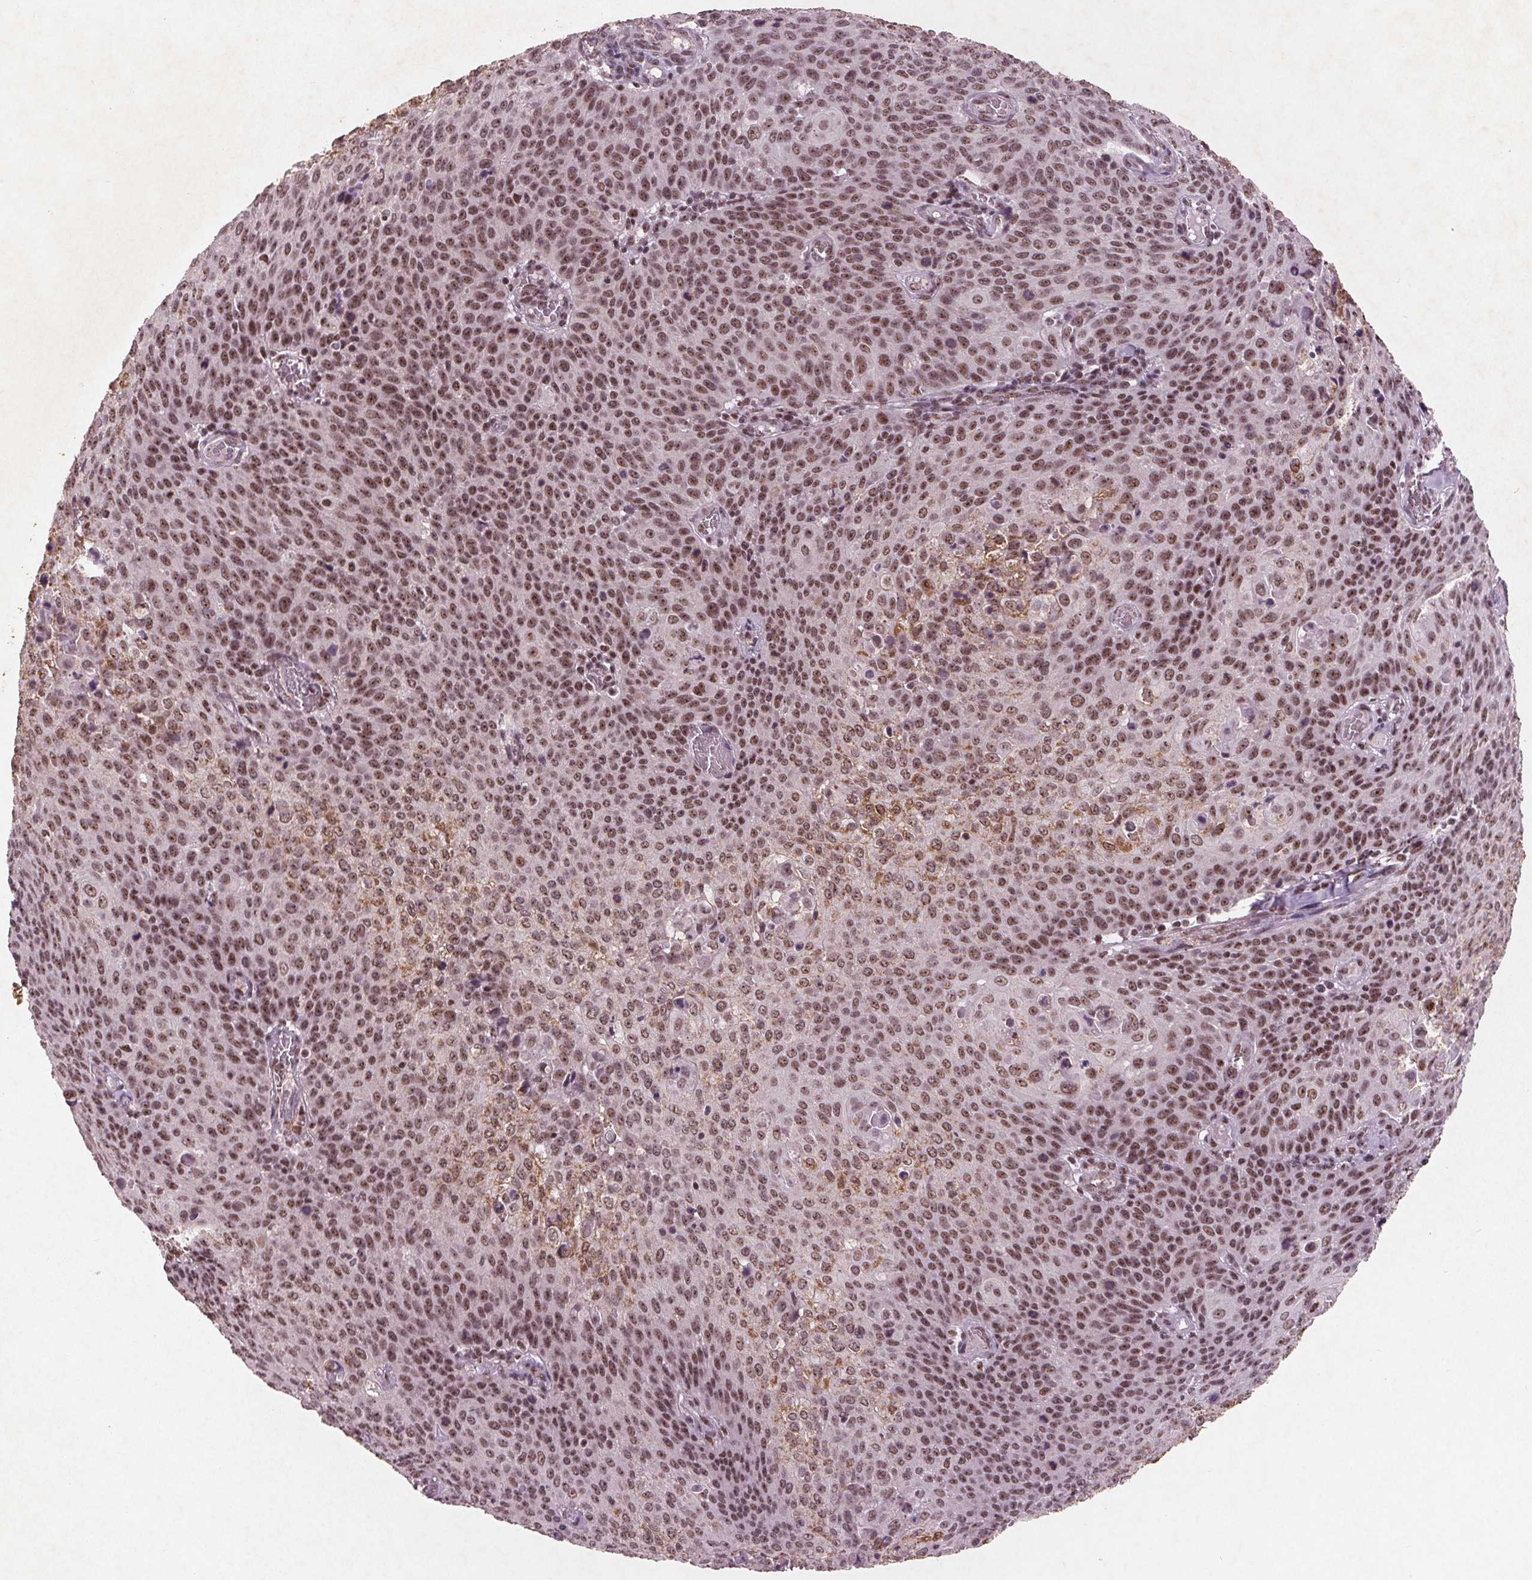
{"staining": {"intensity": "moderate", "quantity": ">75%", "location": "nuclear"}, "tissue": "cervical cancer", "cell_type": "Tumor cells", "image_type": "cancer", "snomed": [{"axis": "morphology", "description": "Squamous cell carcinoma, NOS"}, {"axis": "topography", "description": "Cervix"}], "caption": "IHC micrograph of human squamous cell carcinoma (cervical) stained for a protein (brown), which shows medium levels of moderate nuclear positivity in about >75% of tumor cells.", "gene": "RPS6KA2", "patient": {"sex": "female", "age": 65}}